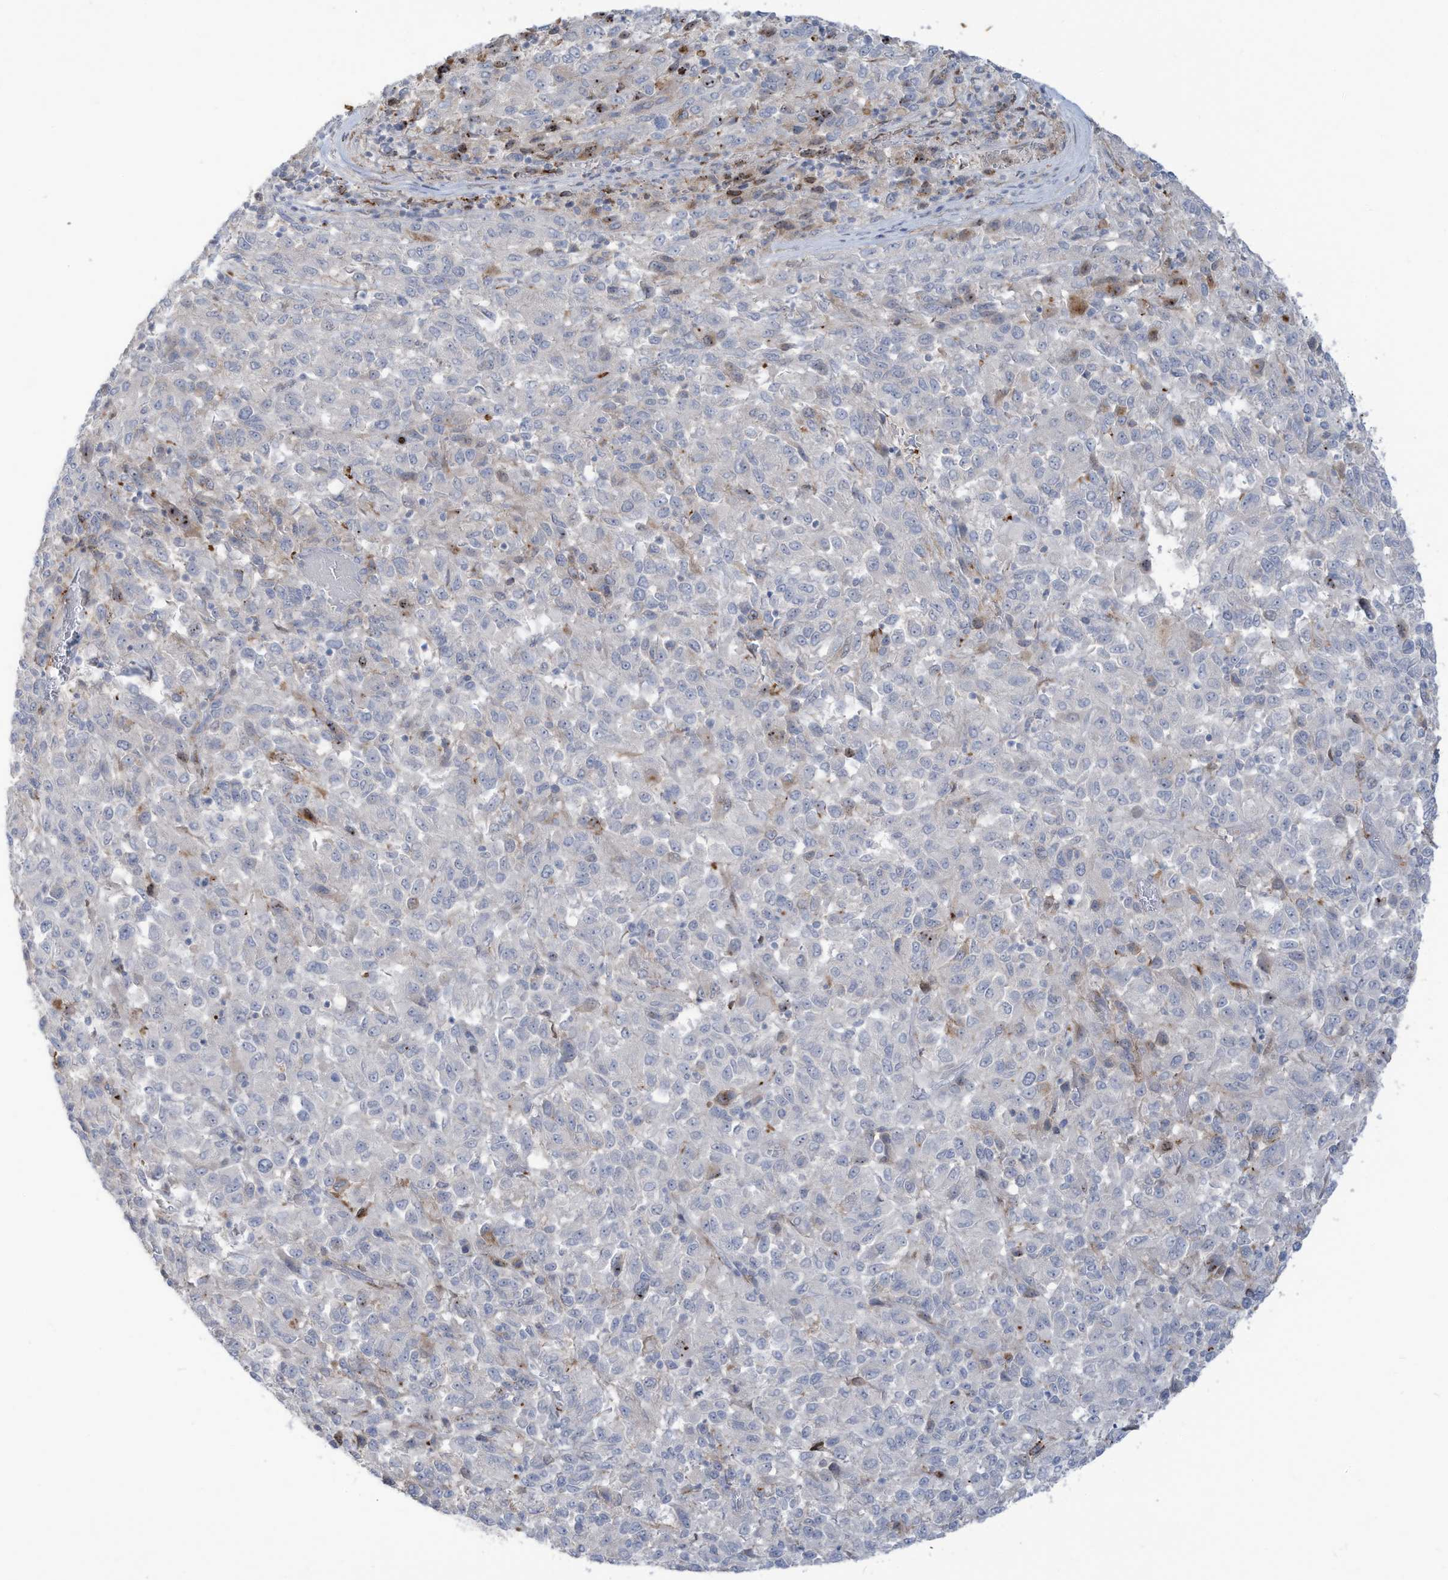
{"staining": {"intensity": "negative", "quantity": "none", "location": "none"}, "tissue": "melanoma", "cell_type": "Tumor cells", "image_type": "cancer", "snomed": [{"axis": "morphology", "description": "Malignant melanoma, Metastatic site"}, {"axis": "topography", "description": "Lung"}], "caption": "Micrograph shows no protein expression in tumor cells of melanoma tissue.", "gene": "NOTO", "patient": {"sex": "male", "age": 64}}